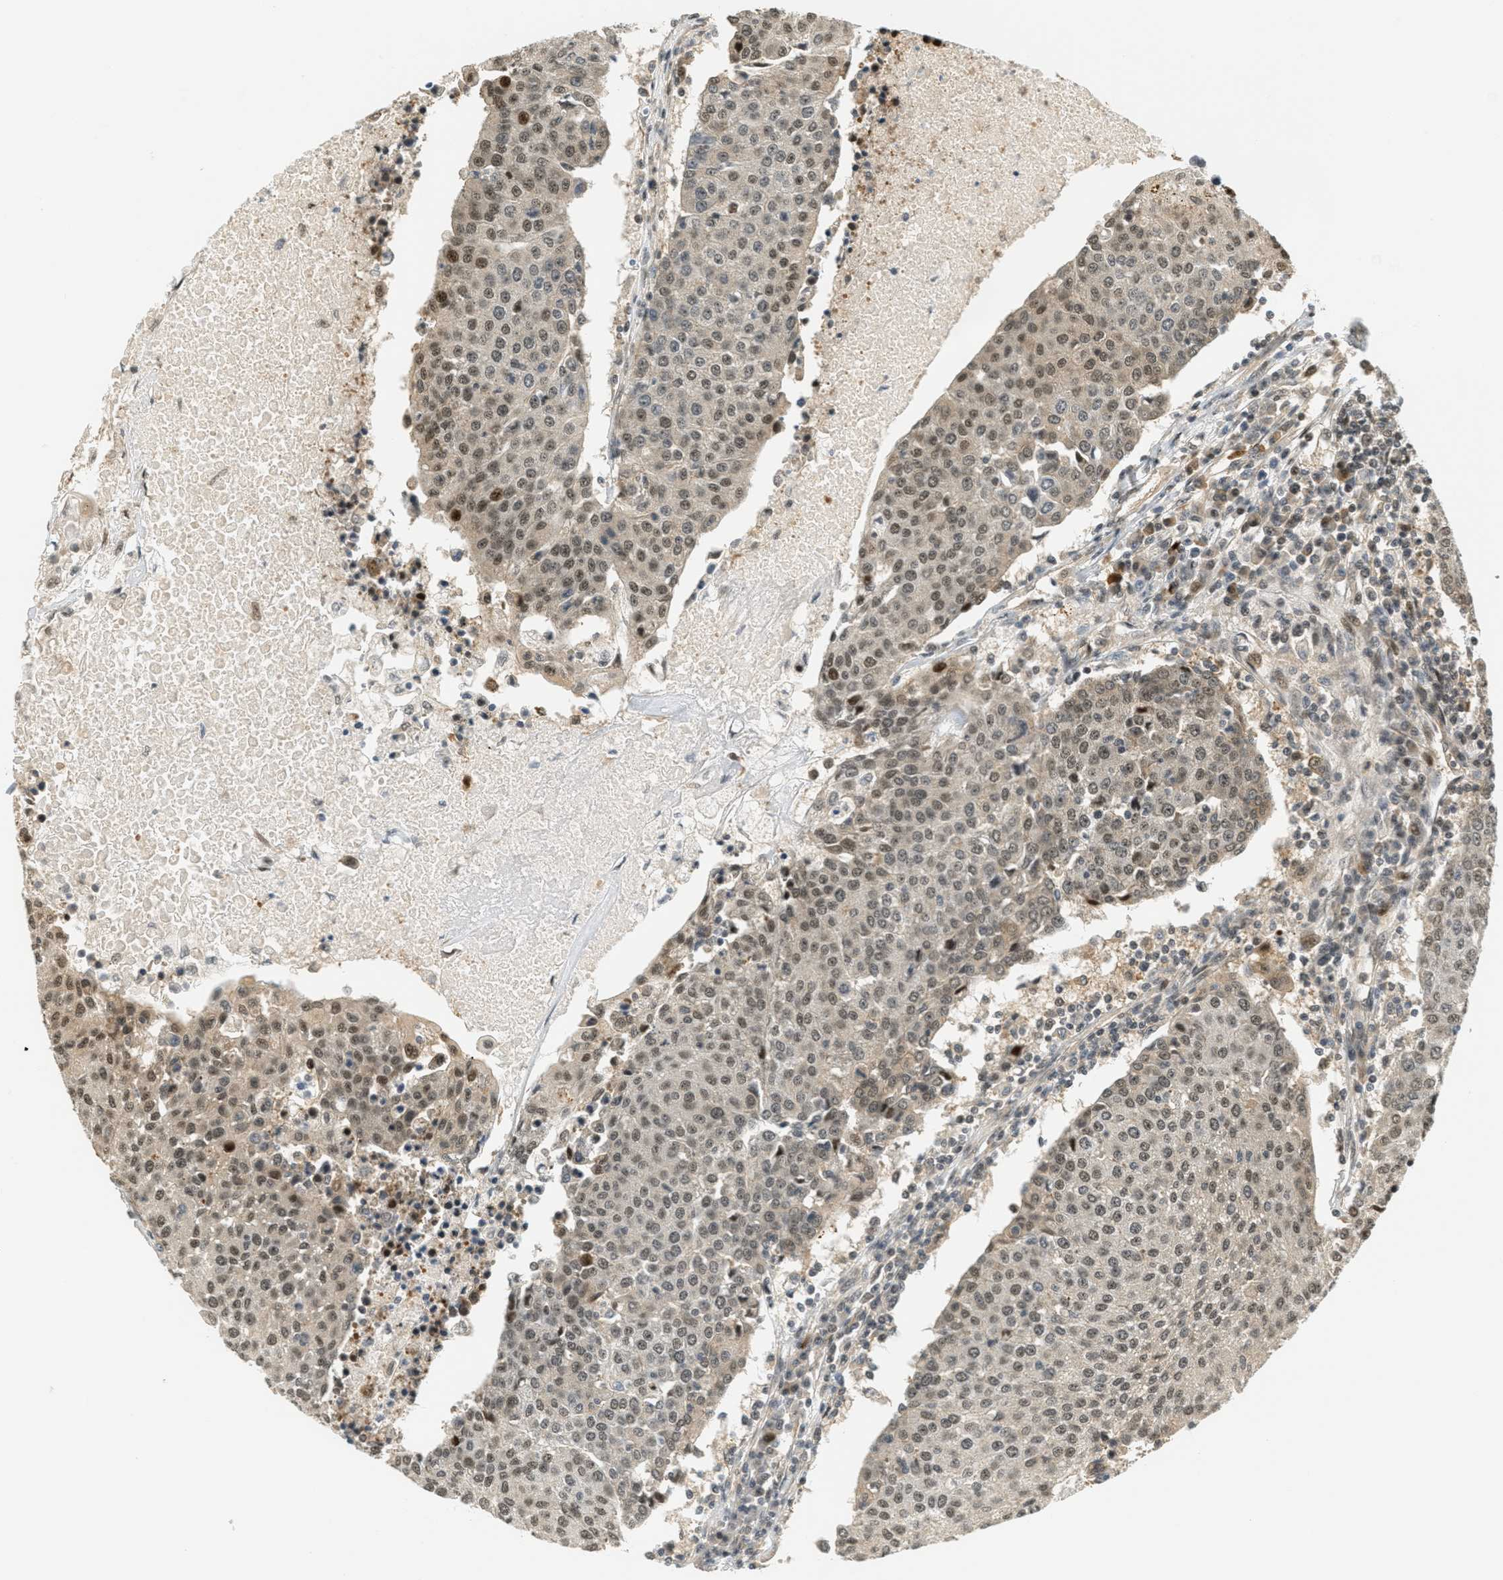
{"staining": {"intensity": "moderate", "quantity": ">75%", "location": "cytoplasmic/membranous,nuclear"}, "tissue": "urothelial cancer", "cell_type": "Tumor cells", "image_type": "cancer", "snomed": [{"axis": "morphology", "description": "Urothelial carcinoma, High grade"}, {"axis": "topography", "description": "Urinary bladder"}], "caption": "A brown stain labels moderate cytoplasmic/membranous and nuclear expression of a protein in urothelial carcinoma (high-grade) tumor cells.", "gene": "FOXM1", "patient": {"sex": "female", "age": 85}}